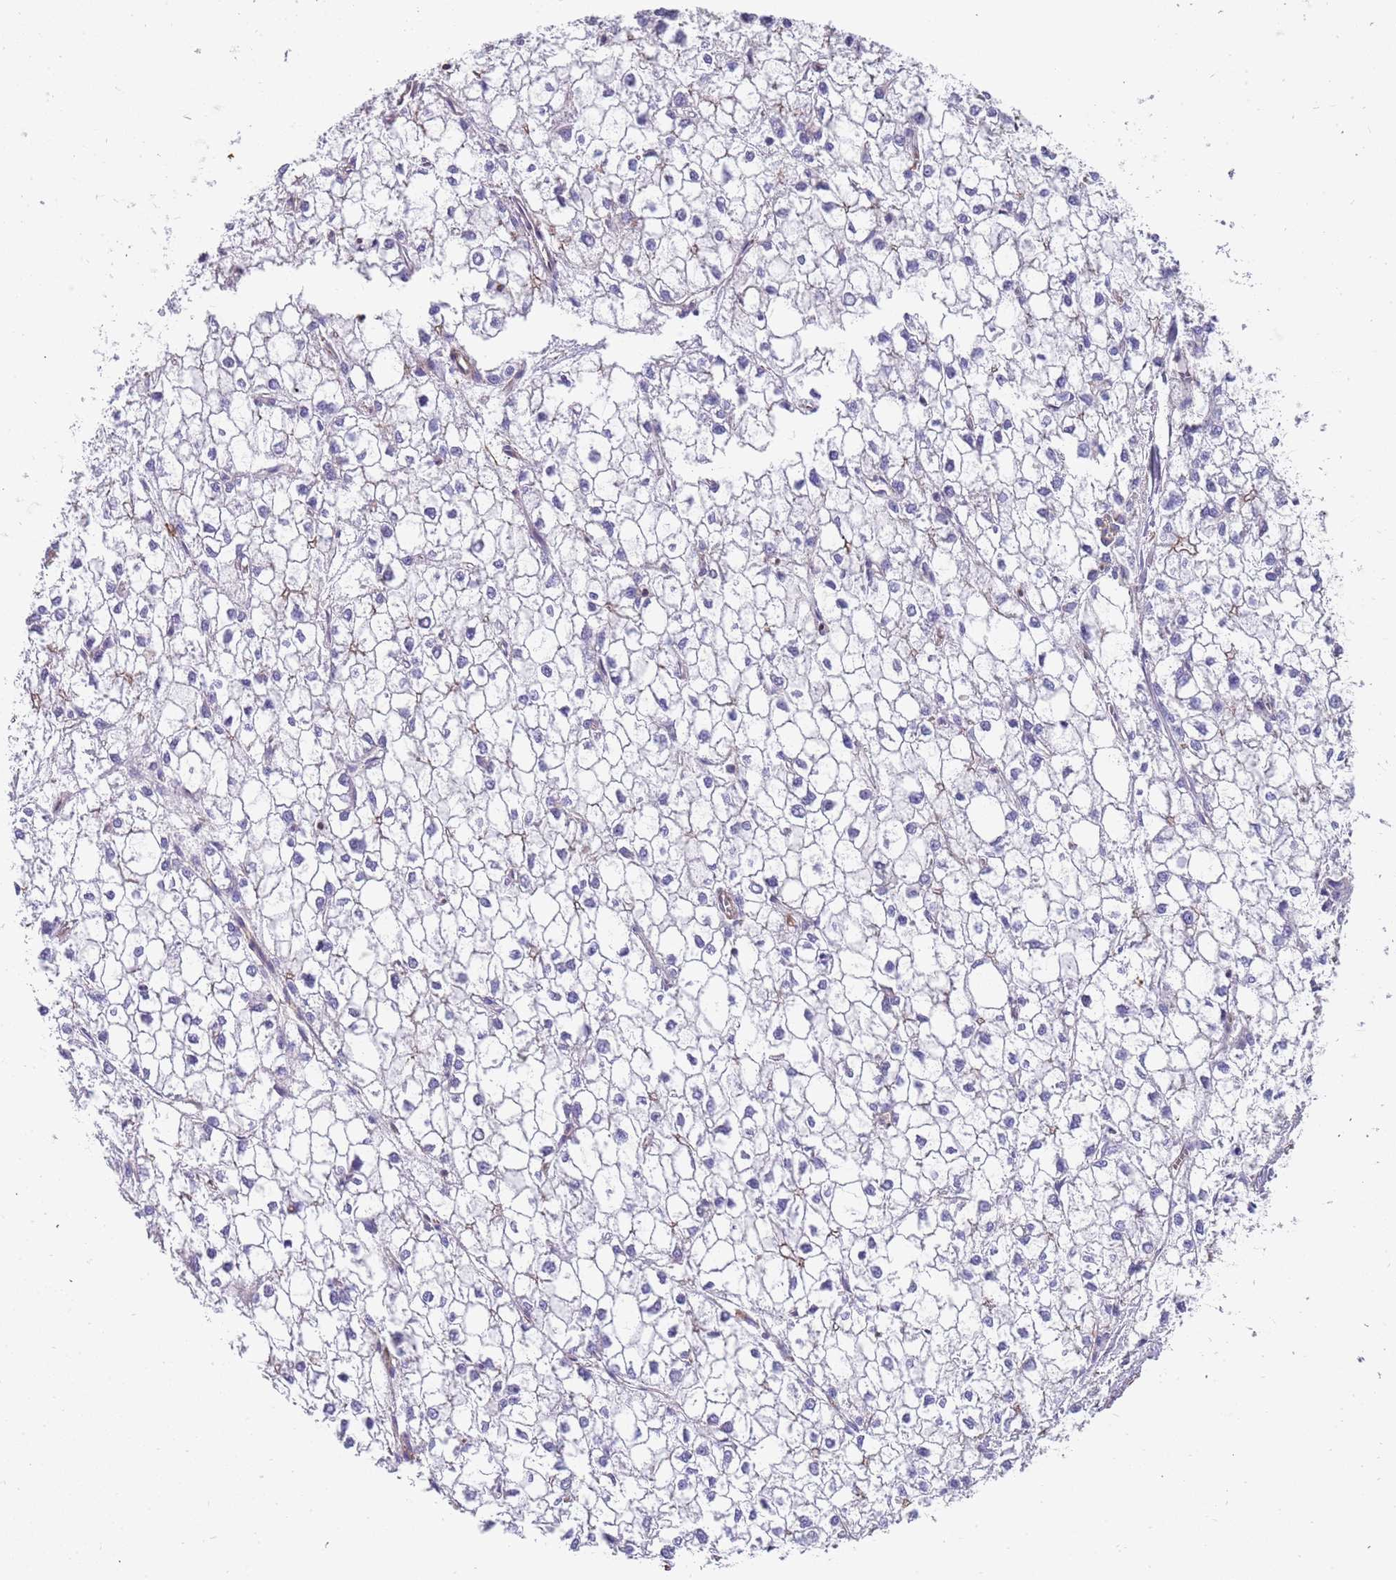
{"staining": {"intensity": "negative", "quantity": "none", "location": "none"}, "tissue": "liver cancer", "cell_type": "Tumor cells", "image_type": "cancer", "snomed": [{"axis": "morphology", "description": "Carcinoma, Hepatocellular, NOS"}, {"axis": "topography", "description": "Liver"}], "caption": "This is an immunohistochemistry micrograph of liver cancer. There is no staining in tumor cells.", "gene": "GFRAL", "patient": {"sex": "female", "age": 43}}